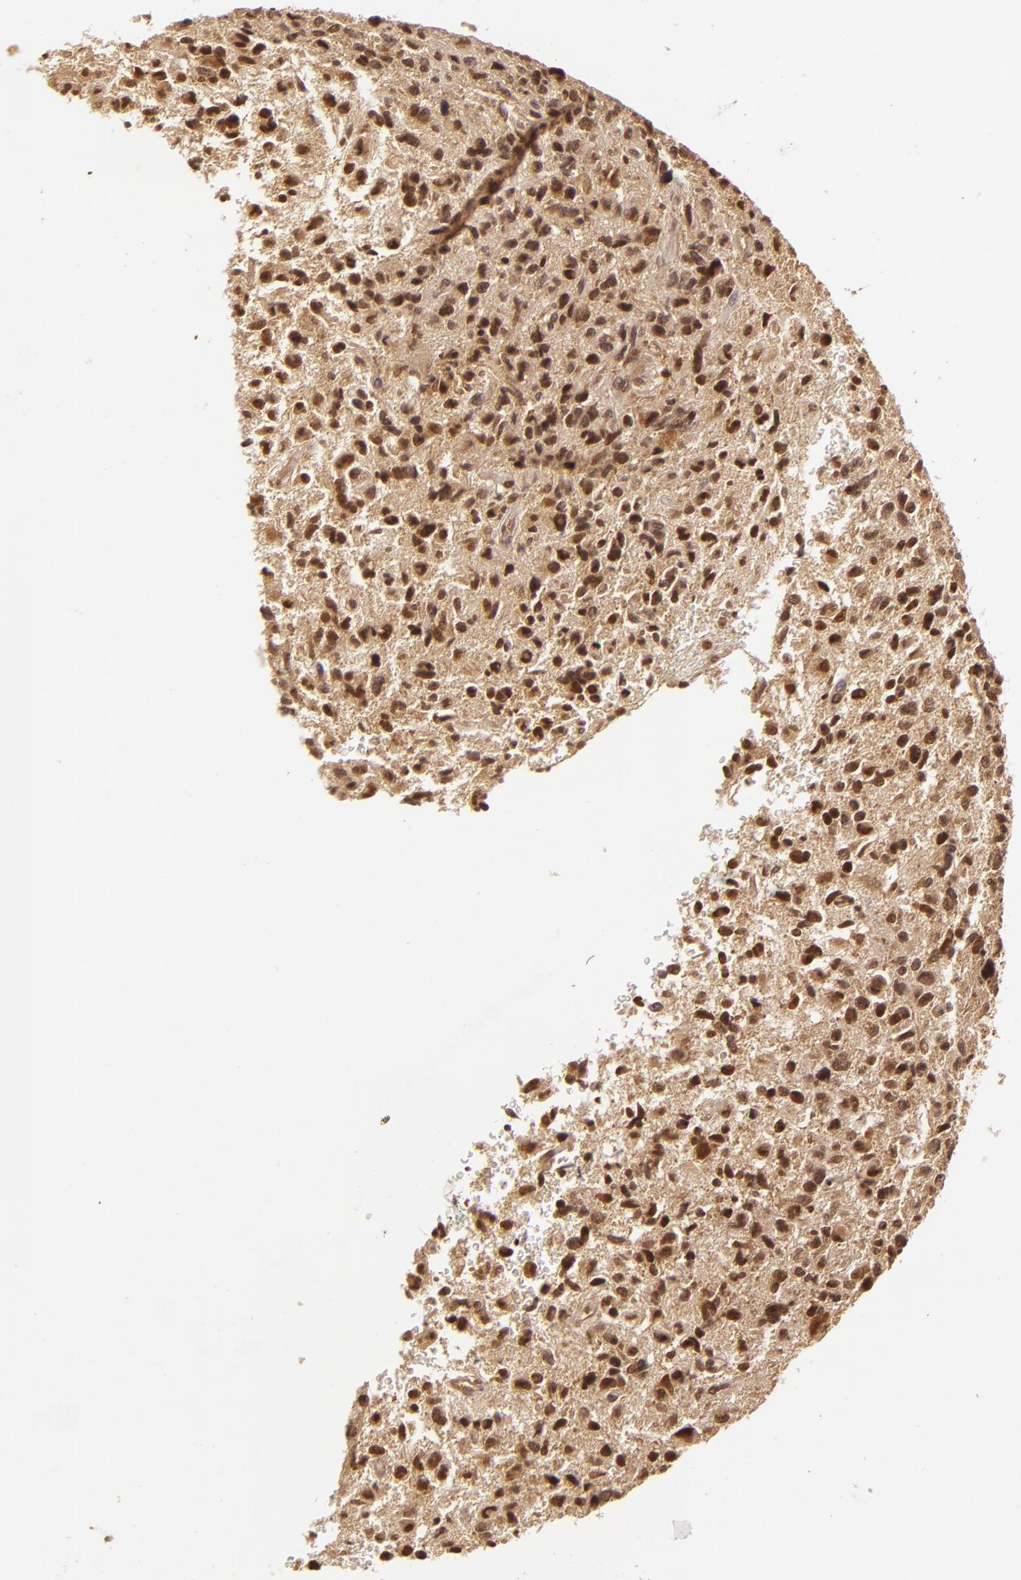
{"staining": {"intensity": "moderate", "quantity": ">75%", "location": "cytoplasmic/membranous,nuclear"}, "tissue": "glioma", "cell_type": "Tumor cells", "image_type": "cancer", "snomed": [{"axis": "morphology", "description": "Glioma, malignant, High grade"}, {"axis": "topography", "description": "Brain"}], "caption": "Malignant glioma (high-grade) tissue demonstrates moderate cytoplasmic/membranous and nuclear expression in approximately >75% of tumor cells", "gene": "TXNRD2", "patient": {"sex": "female", "age": 60}}